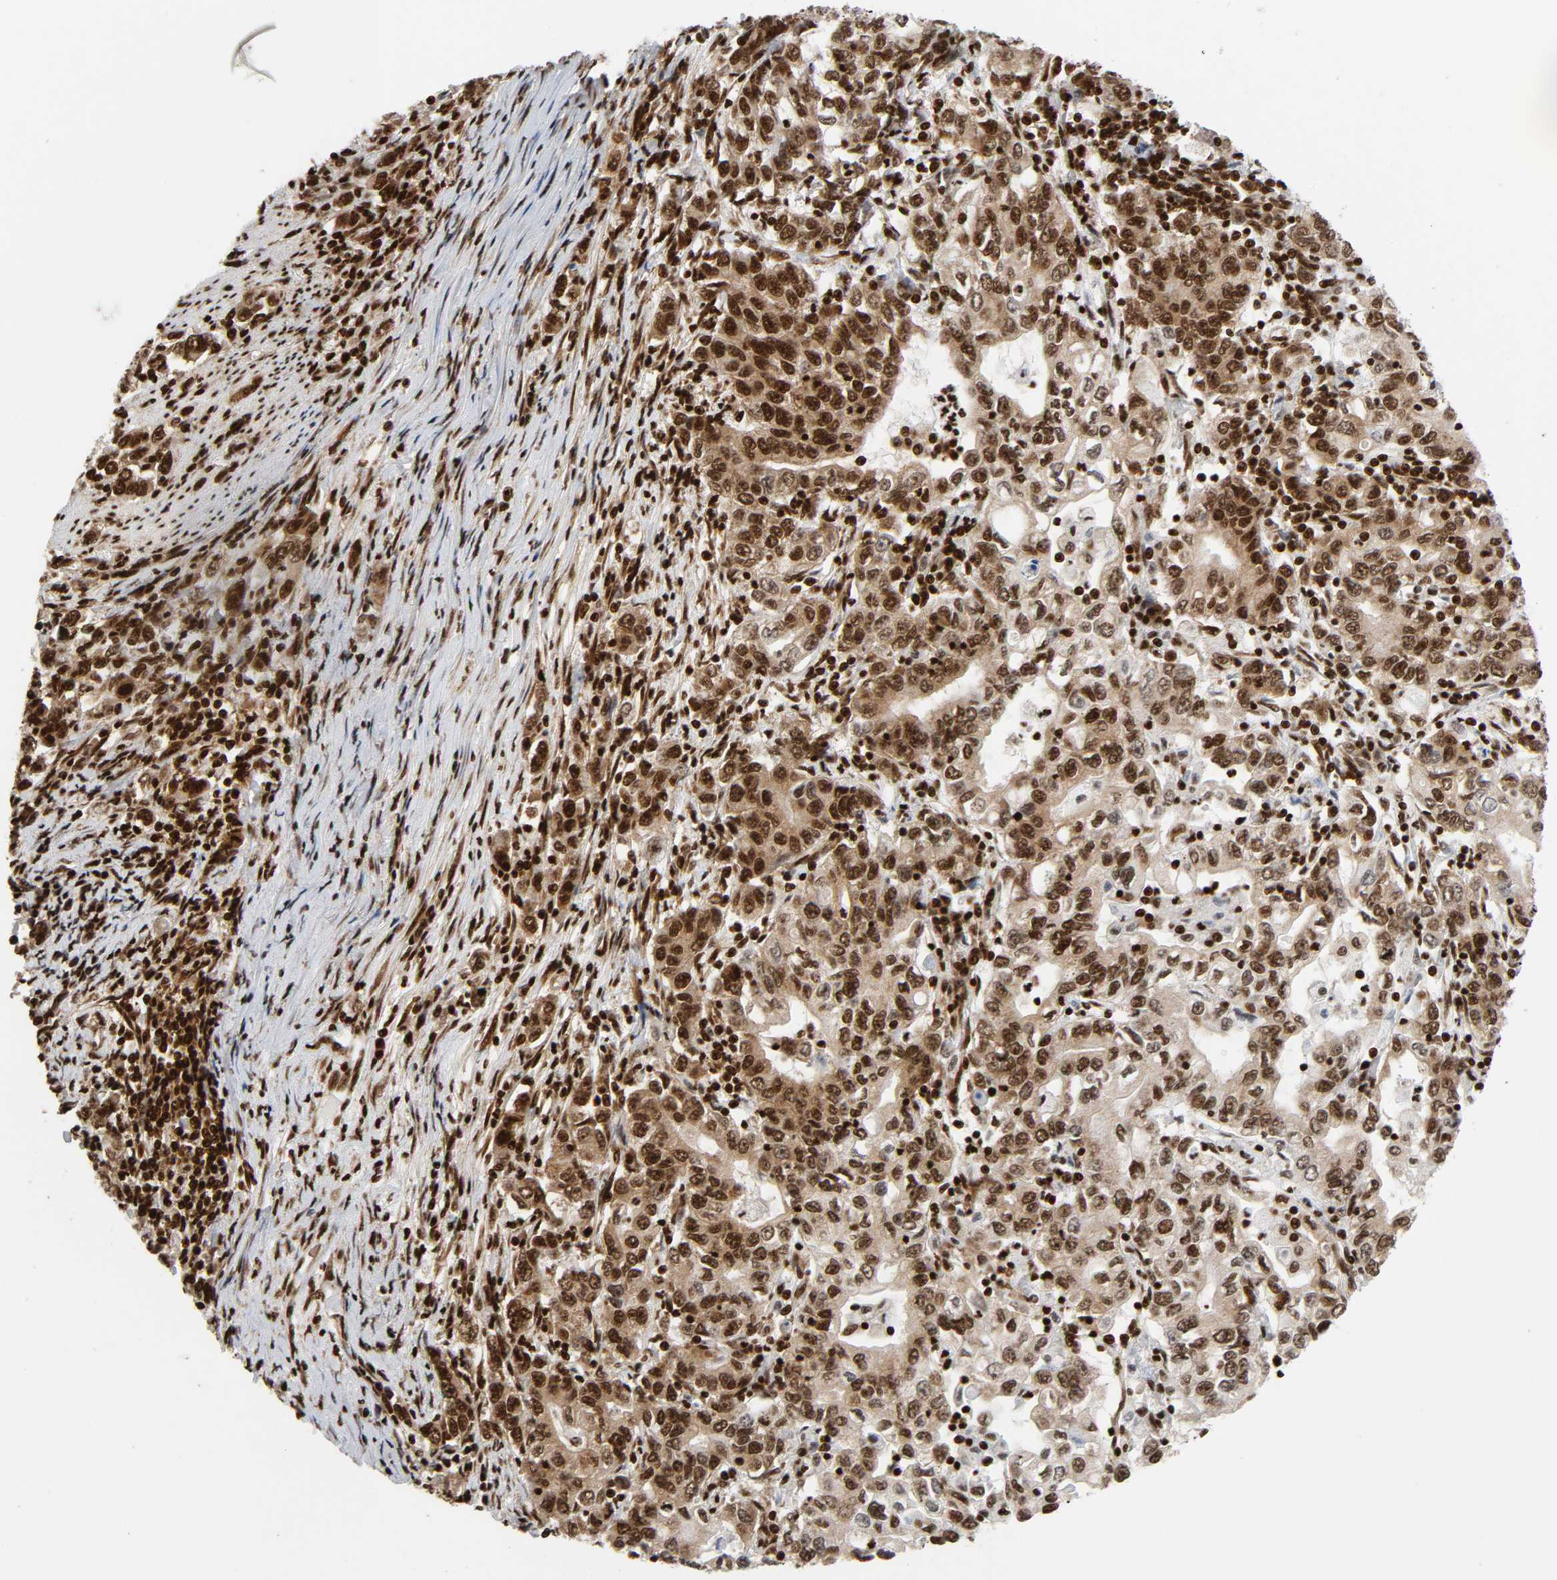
{"staining": {"intensity": "strong", "quantity": ">75%", "location": "nuclear"}, "tissue": "stomach cancer", "cell_type": "Tumor cells", "image_type": "cancer", "snomed": [{"axis": "morphology", "description": "Adenocarcinoma, NOS"}, {"axis": "topography", "description": "Stomach, lower"}], "caption": "Brown immunohistochemical staining in stomach adenocarcinoma demonstrates strong nuclear positivity in about >75% of tumor cells.", "gene": "NFYB", "patient": {"sex": "female", "age": 72}}